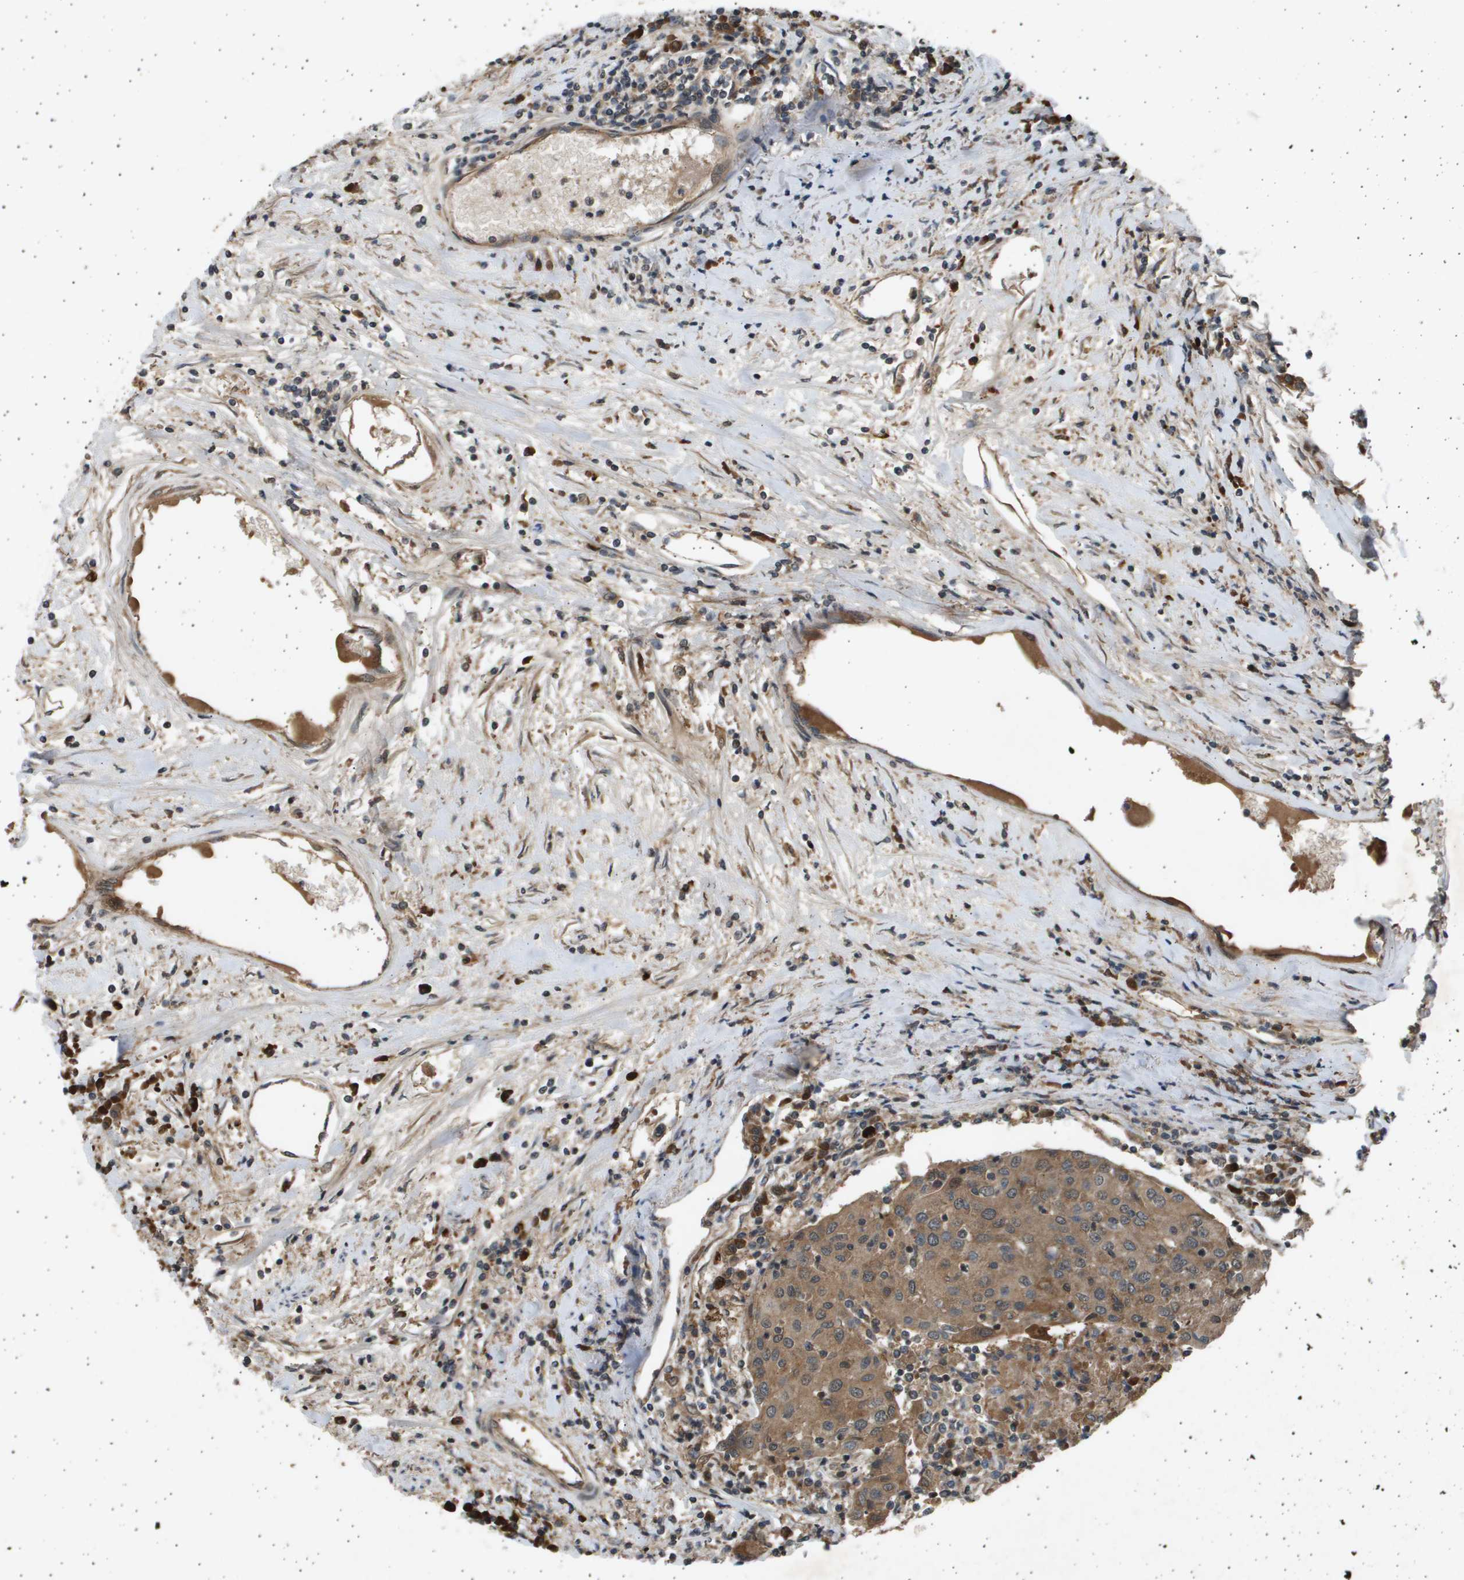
{"staining": {"intensity": "moderate", "quantity": ">75%", "location": "cytoplasmic/membranous,nuclear"}, "tissue": "urothelial cancer", "cell_type": "Tumor cells", "image_type": "cancer", "snomed": [{"axis": "morphology", "description": "Urothelial carcinoma, High grade"}, {"axis": "topography", "description": "Urinary bladder"}], "caption": "Immunohistochemical staining of urothelial cancer reveals medium levels of moderate cytoplasmic/membranous and nuclear protein expression in approximately >75% of tumor cells.", "gene": "TNRC6A", "patient": {"sex": "female", "age": 85}}